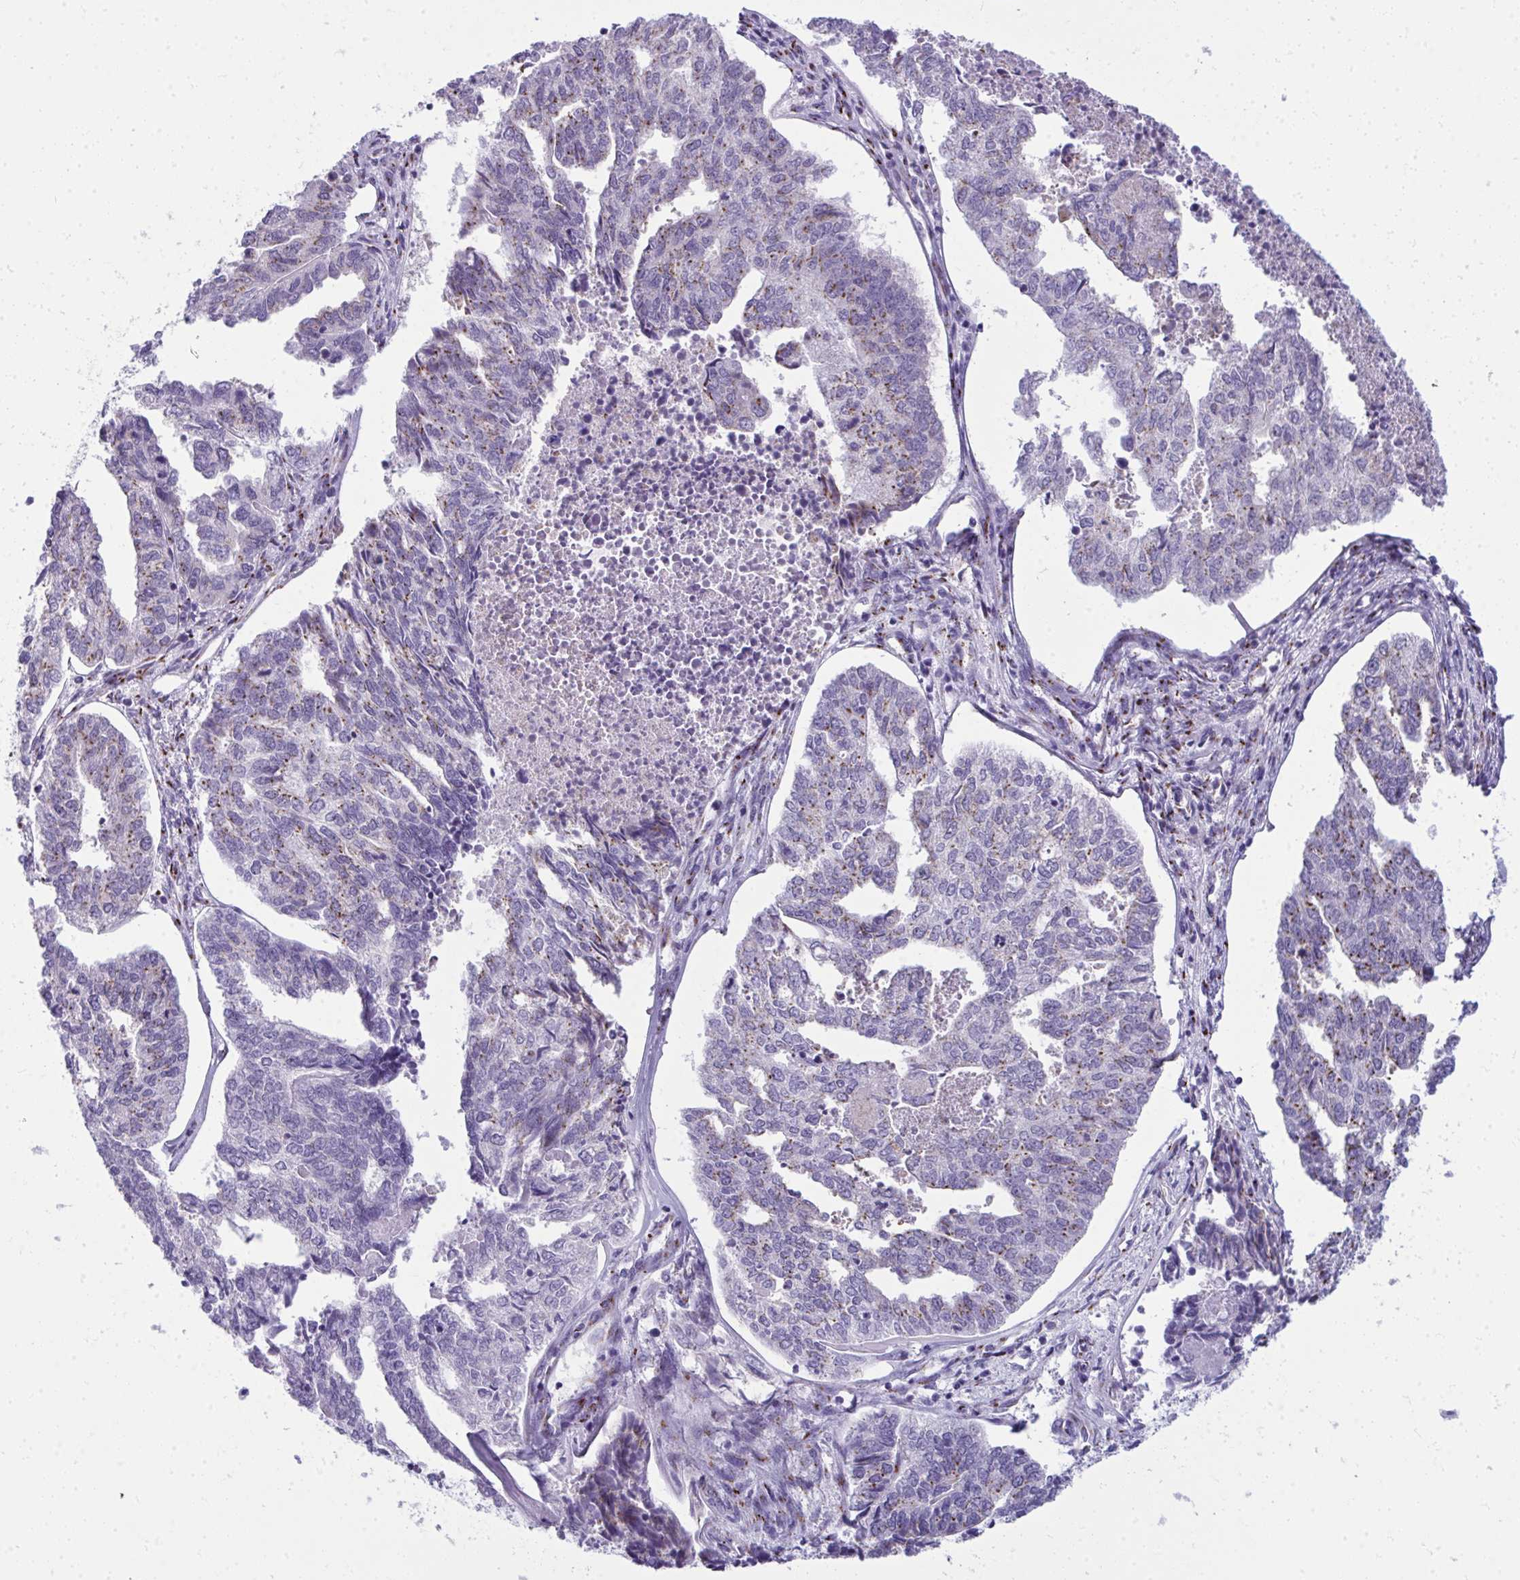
{"staining": {"intensity": "weak", "quantity": "<25%", "location": "cytoplasmic/membranous"}, "tissue": "endometrial cancer", "cell_type": "Tumor cells", "image_type": "cancer", "snomed": [{"axis": "morphology", "description": "Adenocarcinoma, NOS"}, {"axis": "topography", "description": "Endometrium"}], "caption": "This is an immunohistochemistry image of human endometrial cancer (adenocarcinoma). There is no staining in tumor cells.", "gene": "DTX4", "patient": {"sex": "female", "age": 73}}